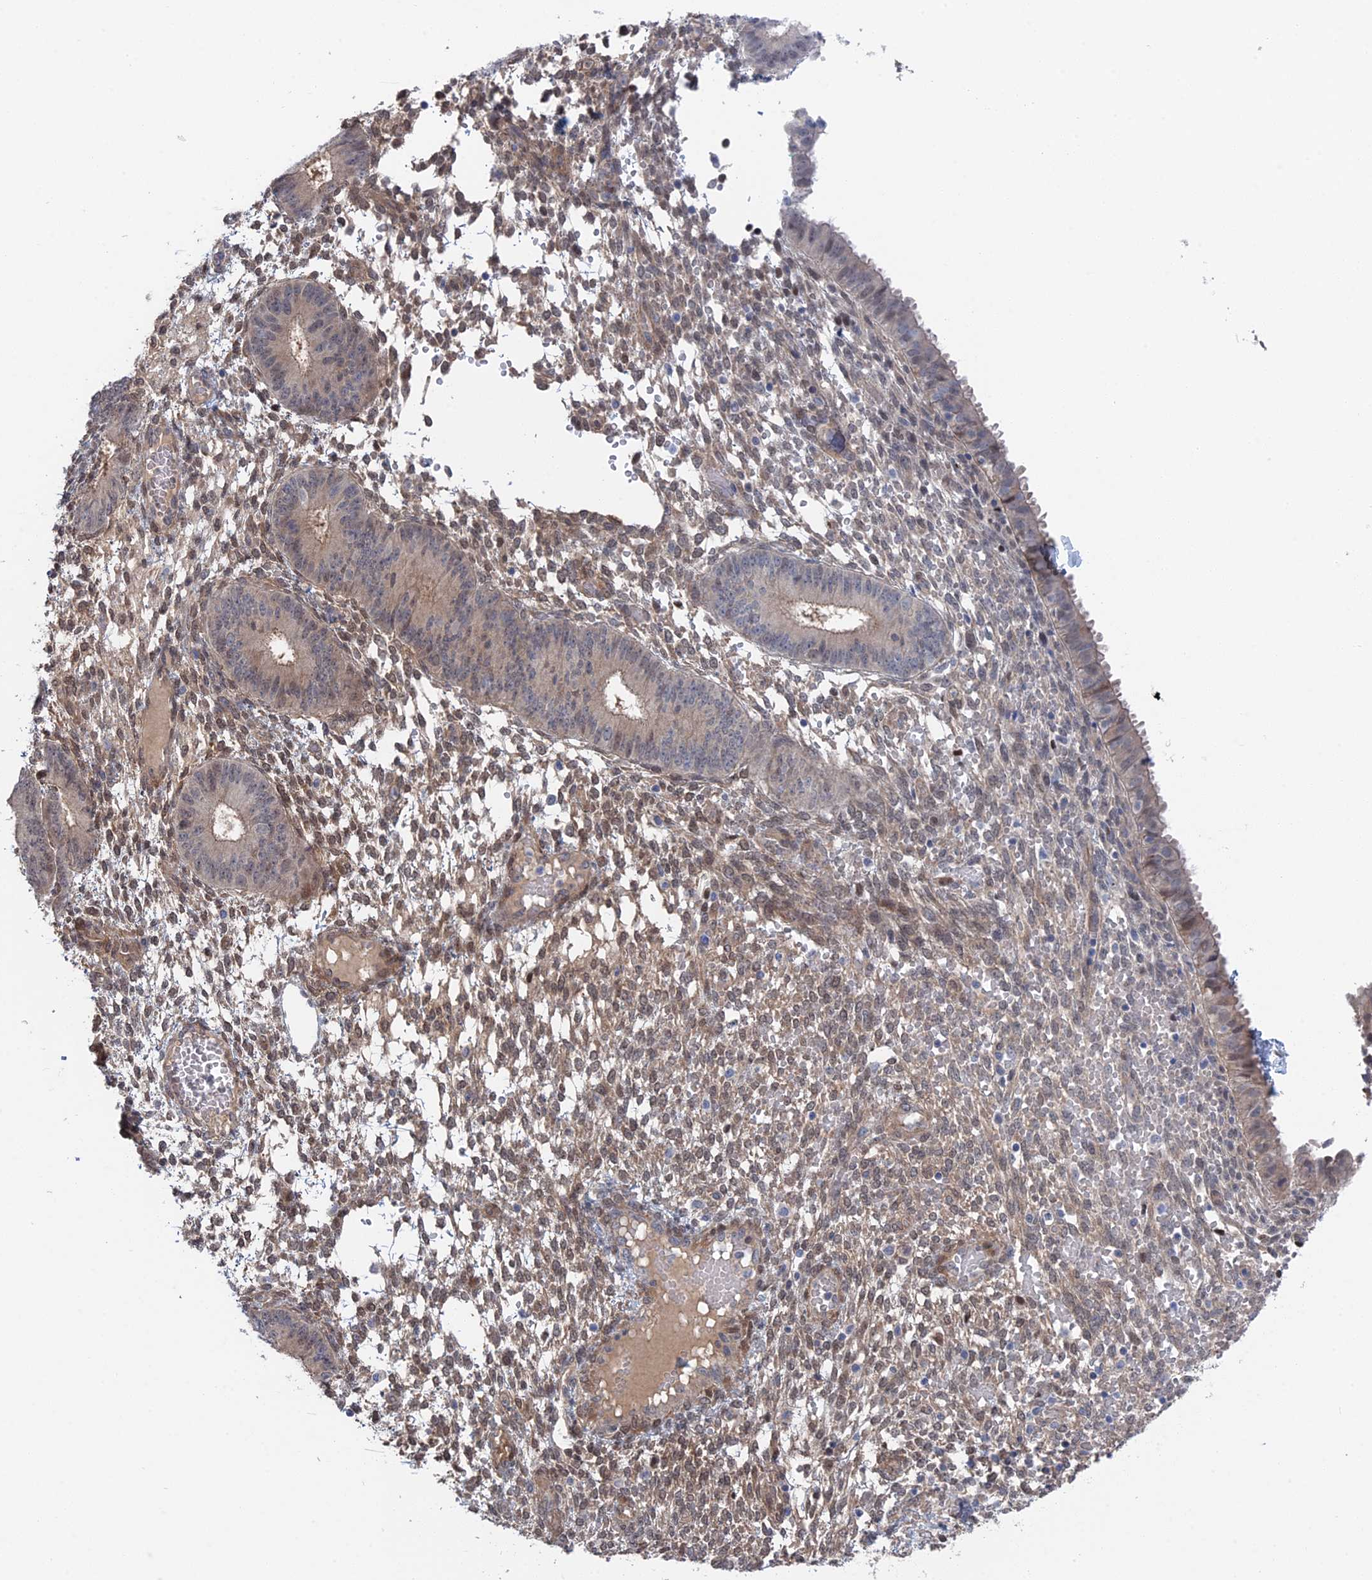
{"staining": {"intensity": "moderate", "quantity": "<25%", "location": "cytoplasmic/membranous"}, "tissue": "endometrium", "cell_type": "Cells in endometrial stroma", "image_type": "normal", "snomed": [{"axis": "morphology", "description": "Normal tissue, NOS"}, {"axis": "topography", "description": "Endometrium"}], "caption": "DAB immunohistochemical staining of normal human endometrium reveals moderate cytoplasmic/membranous protein expression in approximately <25% of cells in endometrial stroma.", "gene": "IRGQ", "patient": {"sex": "female", "age": 49}}